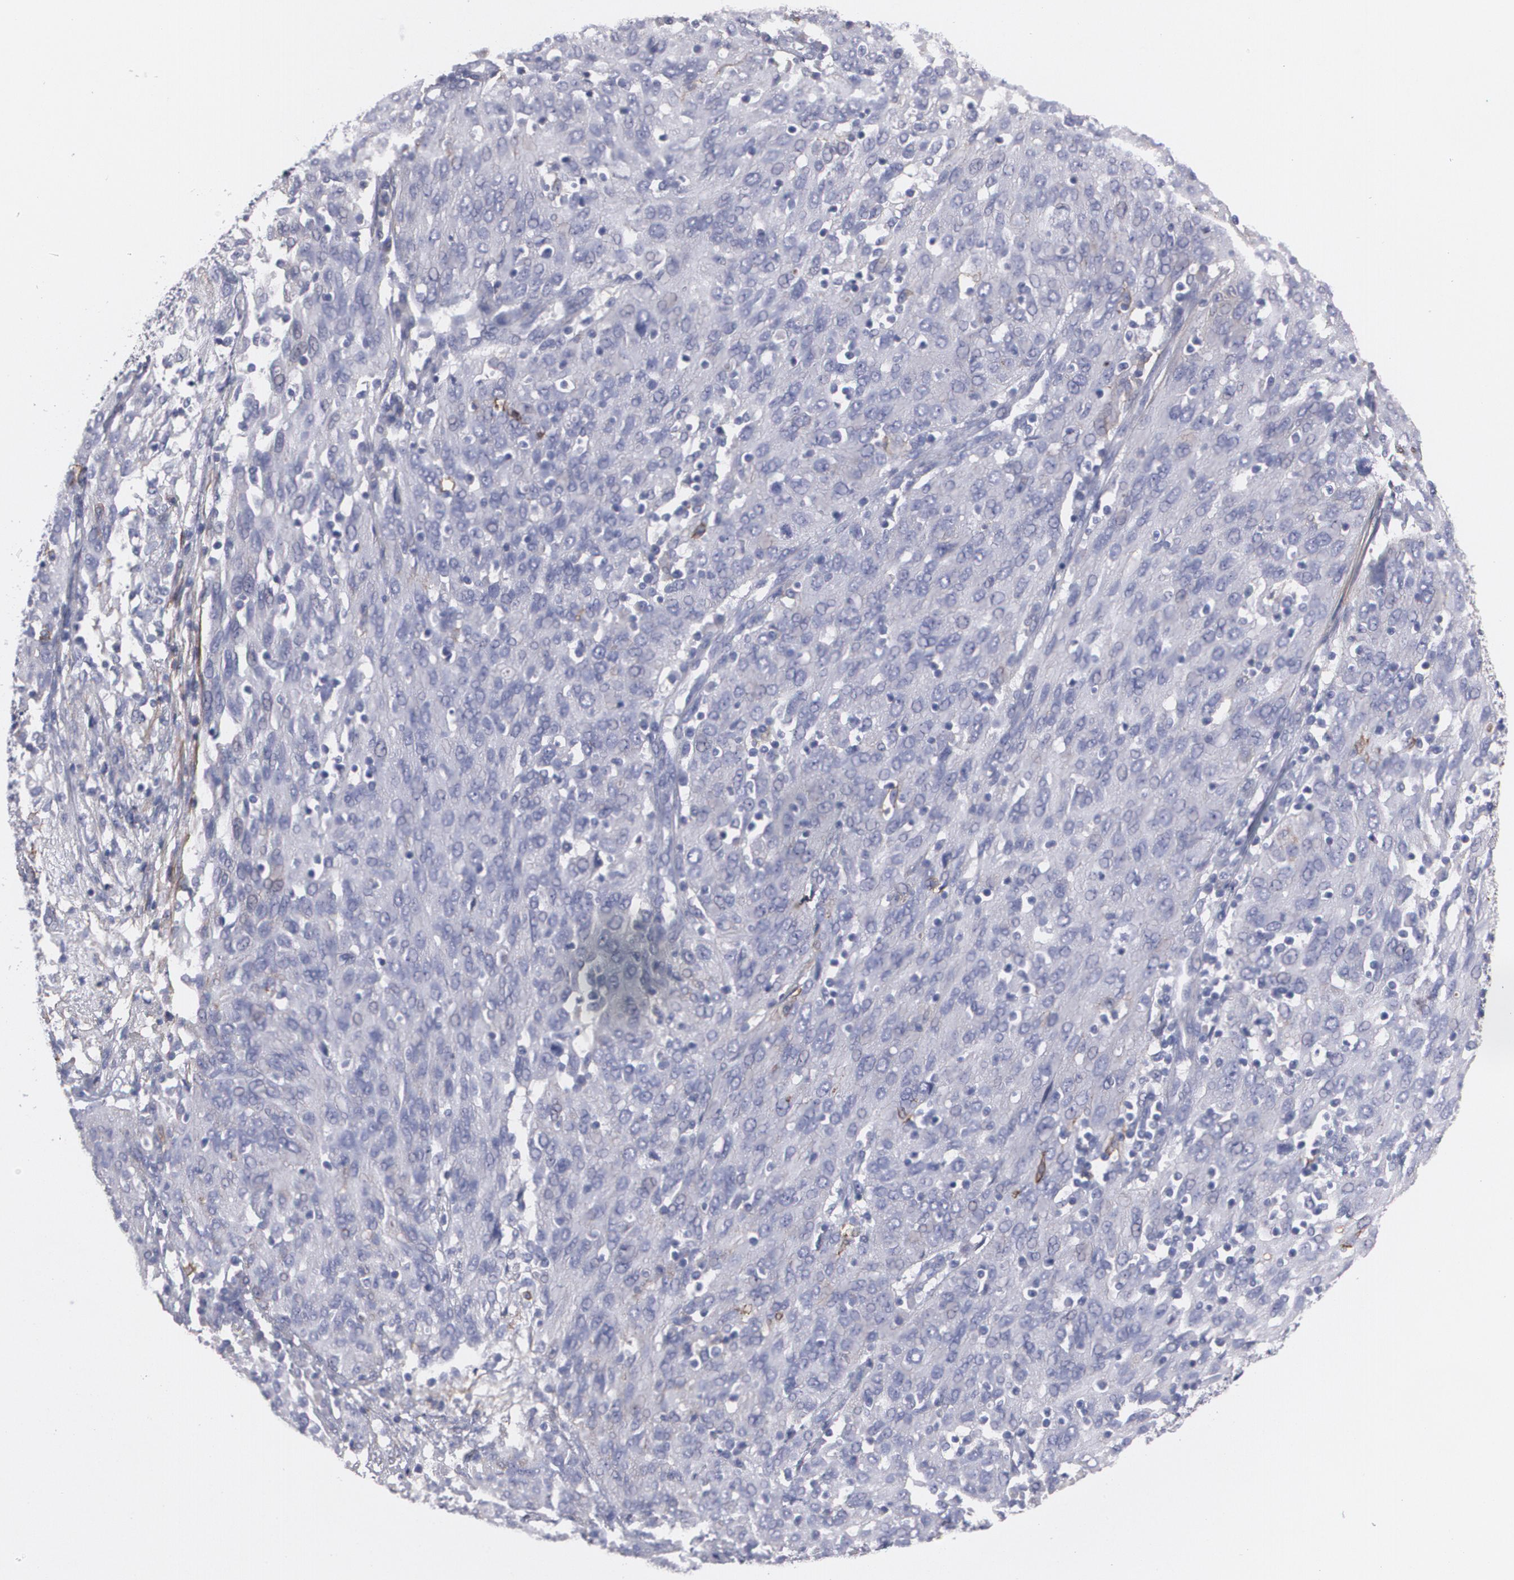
{"staining": {"intensity": "negative", "quantity": "none", "location": "none"}, "tissue": "ovarian cancer", "cell_type": "Tumor cells", "image_type": "cancer", "snomed": [{"axis": "morphology", "description": "Carcinoma, endometroid"}, {"axis": "topography", "description": "Ovary"}], "caption": "IHC of human ovarian endometroid carcinoma demonstrates no staining in tumor cells.", "gene": "FBLN1", "patient": {"sex": "female", "age": 50}}